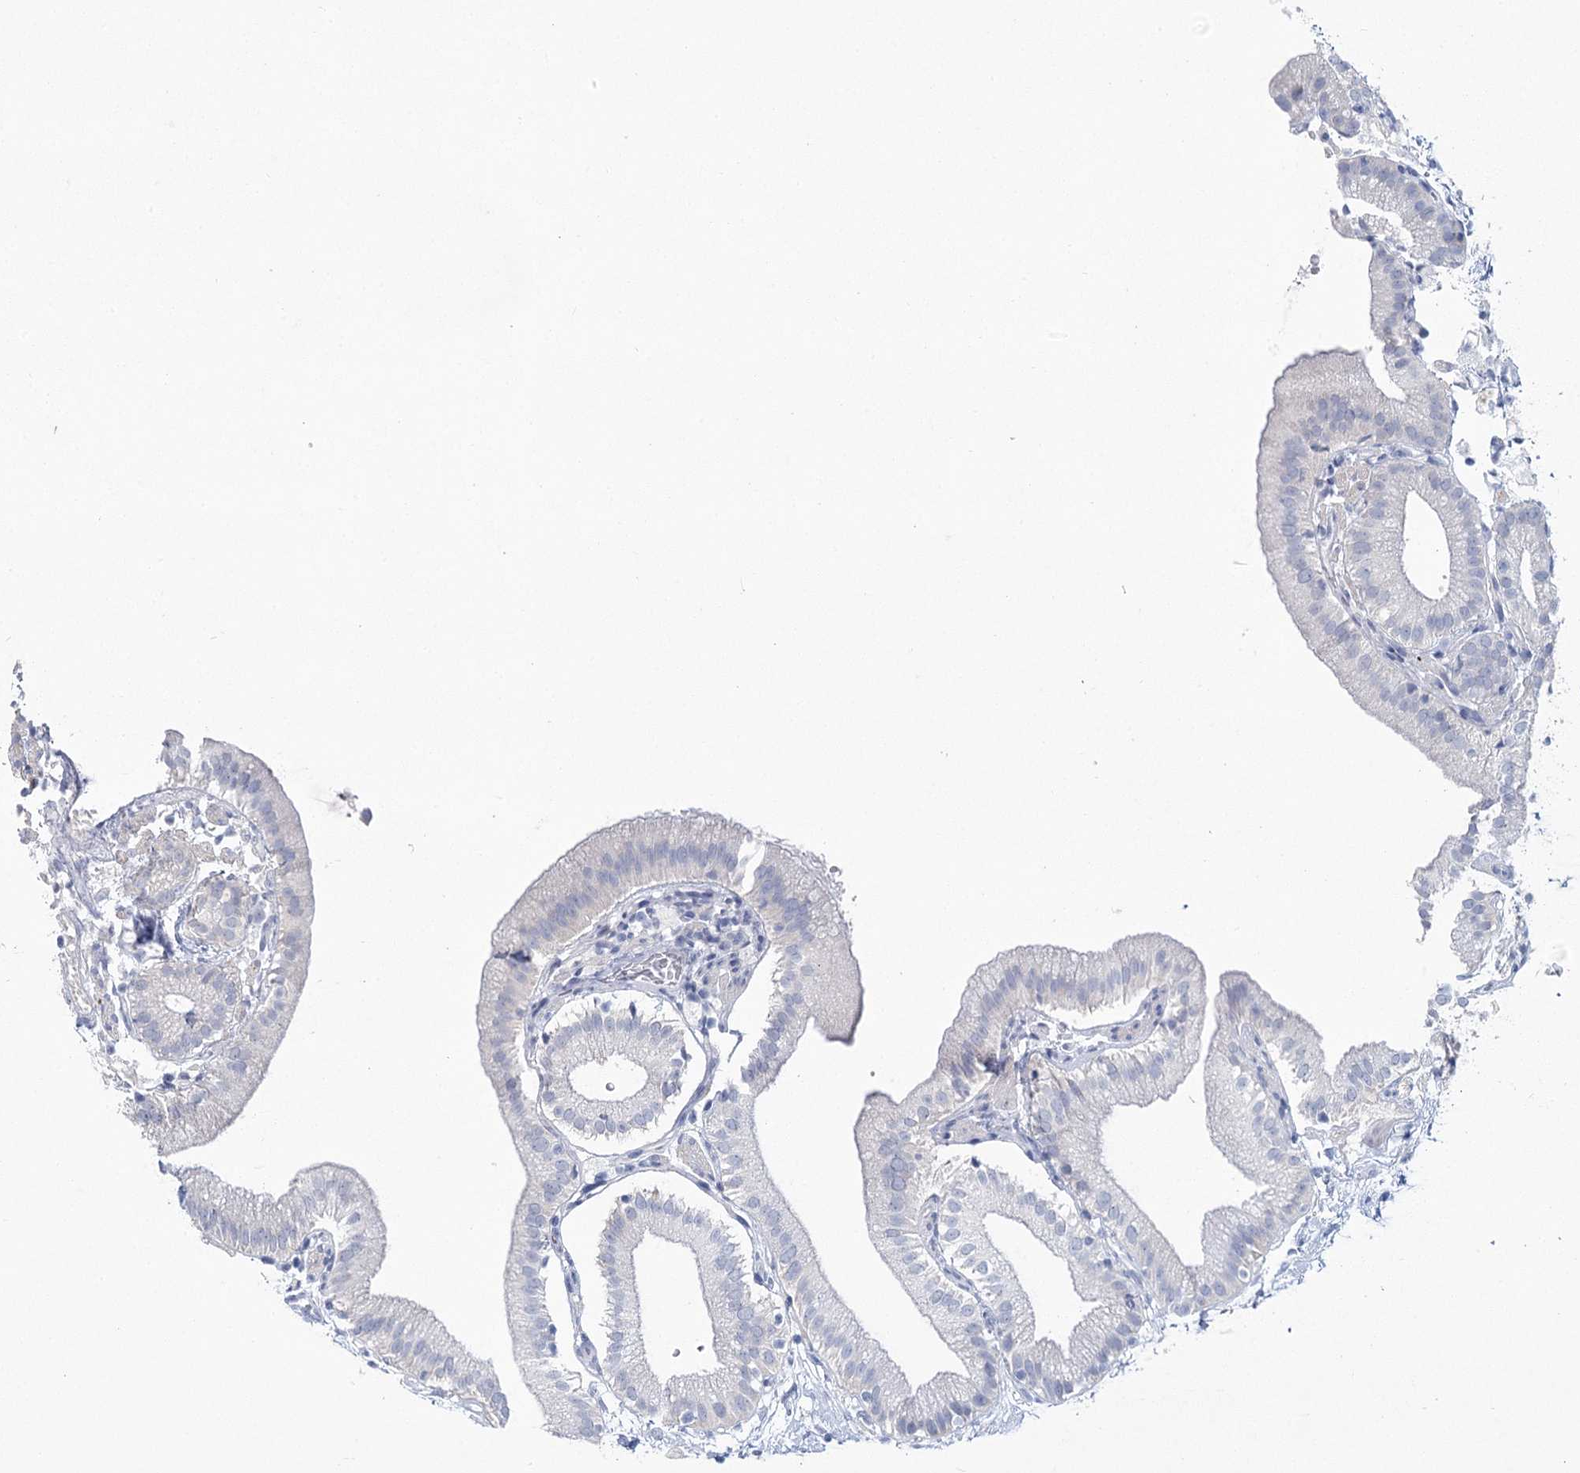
{"staining": {"intensity": "negative", "quantity": "none", "location": "none"}, "tissue": "gallbladder", "cell_type": "Glandular cells", "image_type": "normal", "snomed": [{"axis": "morphology", "description": "Normal tissue, NOS"}, {"axis": "topography", "description": "Gallbladder"}], "caption": "Photomicrograph shows no significant protein staining in glandular cells of benign gallbladder. Nuclei are stained in blue.", "gene": "CCDC88A", "patient": {"sex": "male", "age": 55}}